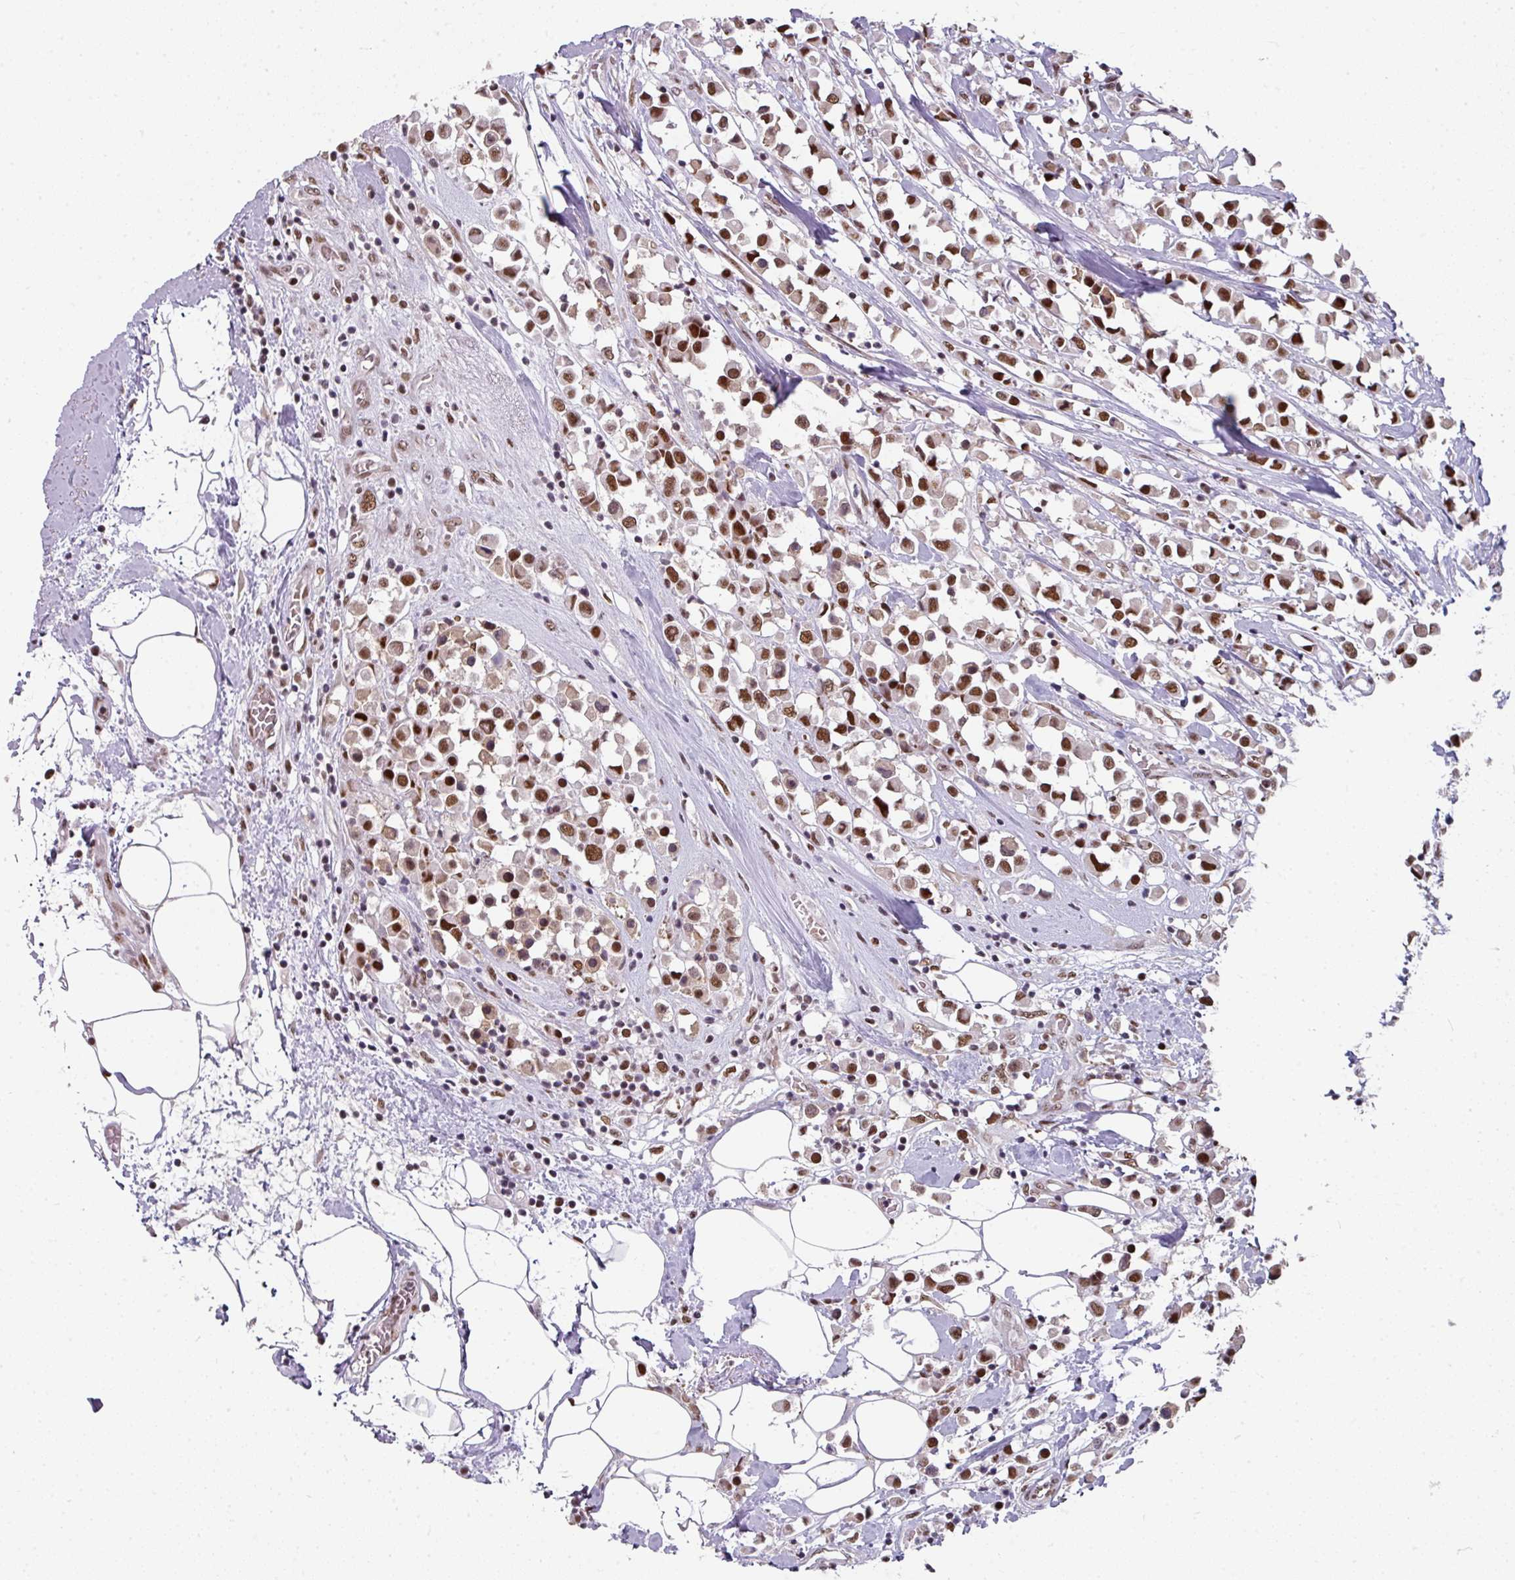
{"staining": {"intensity": "moderate", "quantity": ">75%", "location": "nuclear"}, "tissue": "breast cancer", "cell_type": "Tumor cells", "image_type": "cancer", "snomed": [{"axis": "morphology", "description": "Duct carcinoma"}, {"axis": "topography", "description": "Breast"}], "caption": "A micrograph of human breast cancer (intraductal carcinoma) stained for a protein reveals moderate nuclear brown staining in tumor cells.", "gene": "RAD50", "patient": {"sex": "female", "age": 61}}